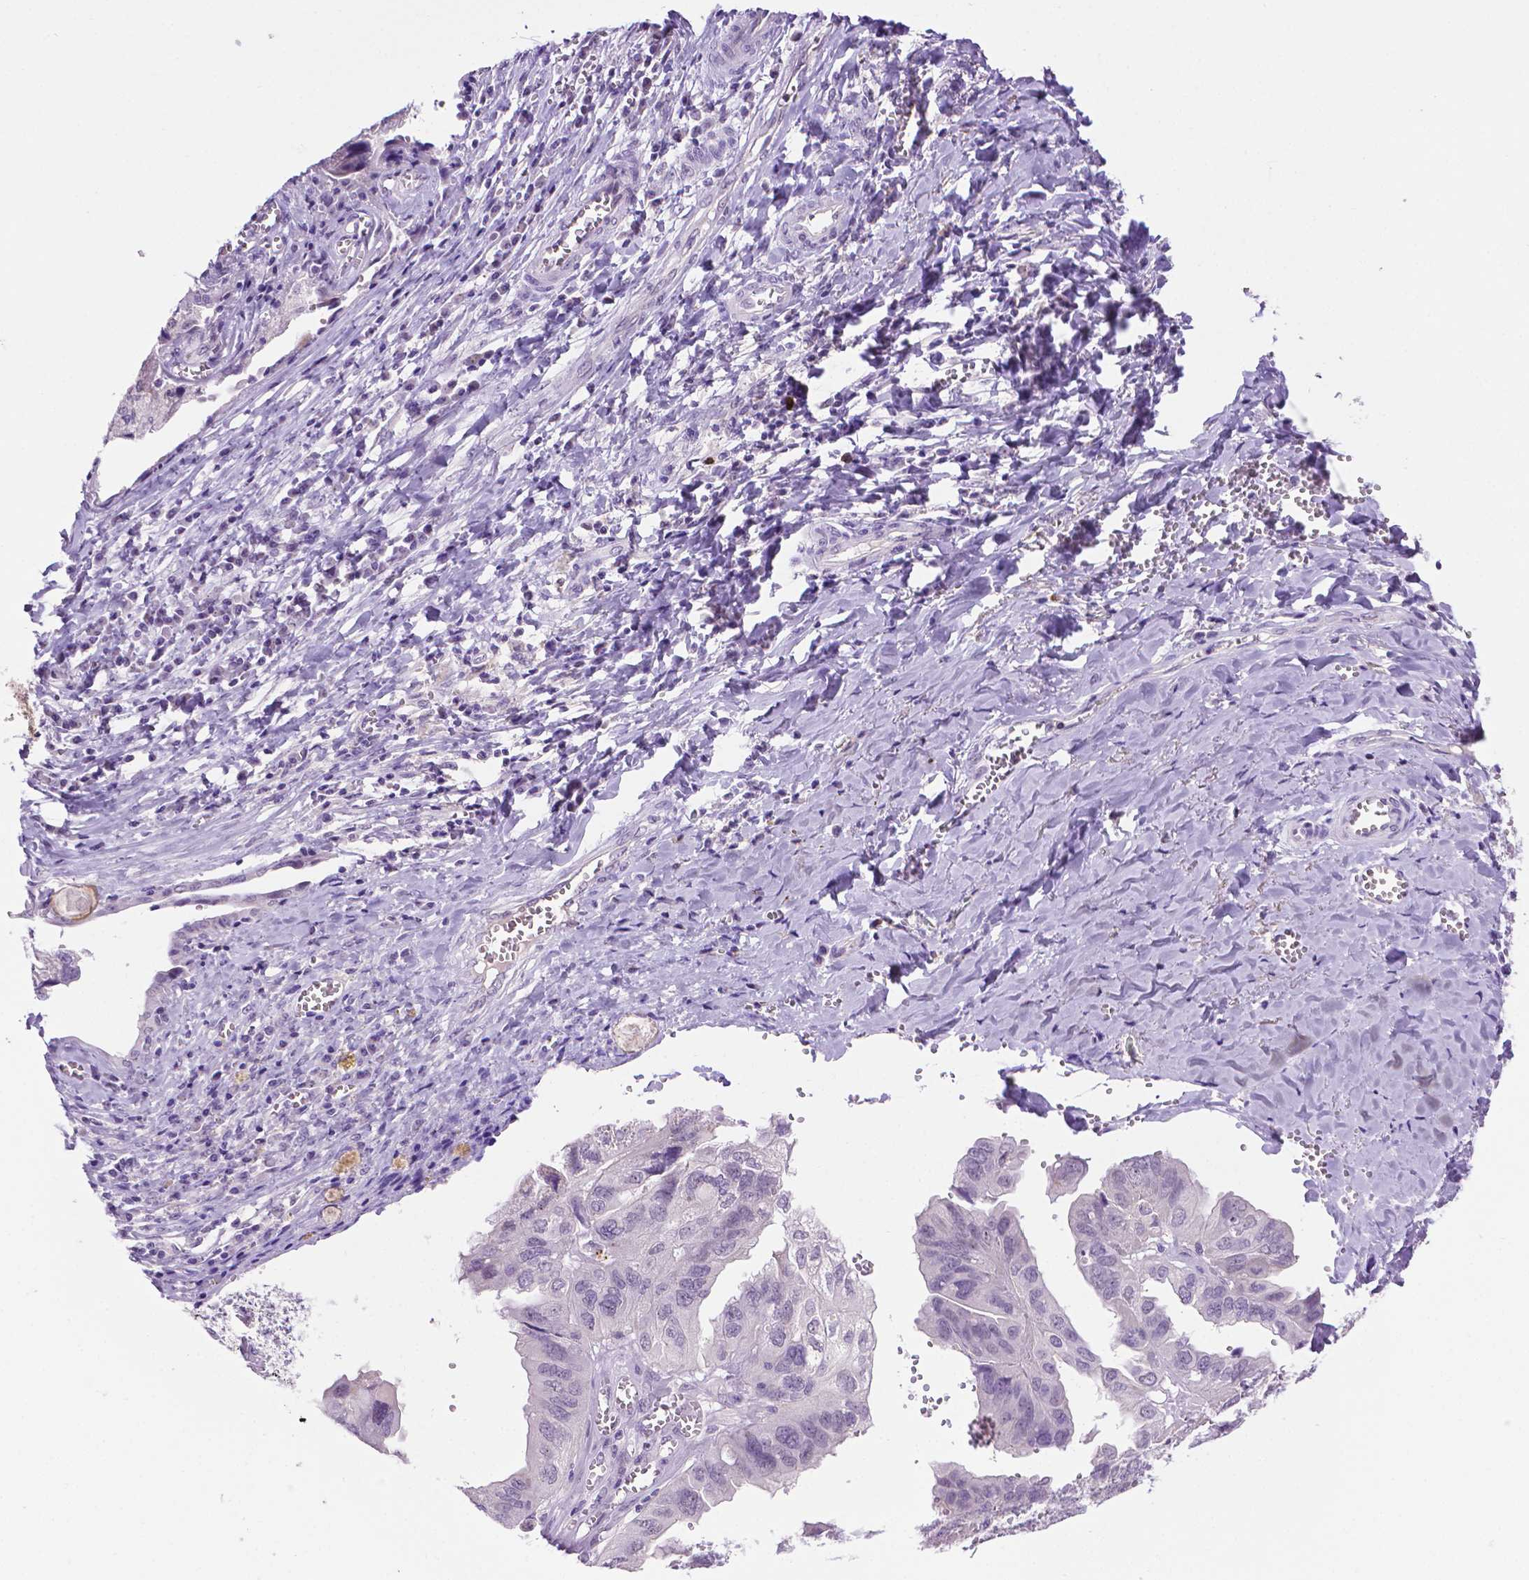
{"staining": {"intensity": "negative", "quantity": "none", "location": "none"}, "tissue": "ovarian cancer", "cell_type": "Tumor cells", "image_type": "cancer", "snomed": [{"axis": "morphology", "description": "Cystadenocarcinoma, serous, NOS"}, {"axis": "topography", "description": "Ovary"}], "caption": "The photomicrograph reveals no staining of tumor cells in ovarian cancer (serous cystadenocarcinoma). (Brightfield microscopy of DAB (3,3'-diaminobenzidine) immunohistochemistry at high magnification).", "gene": "MMP27", "patient": {"sex": "female", "age": 79}}